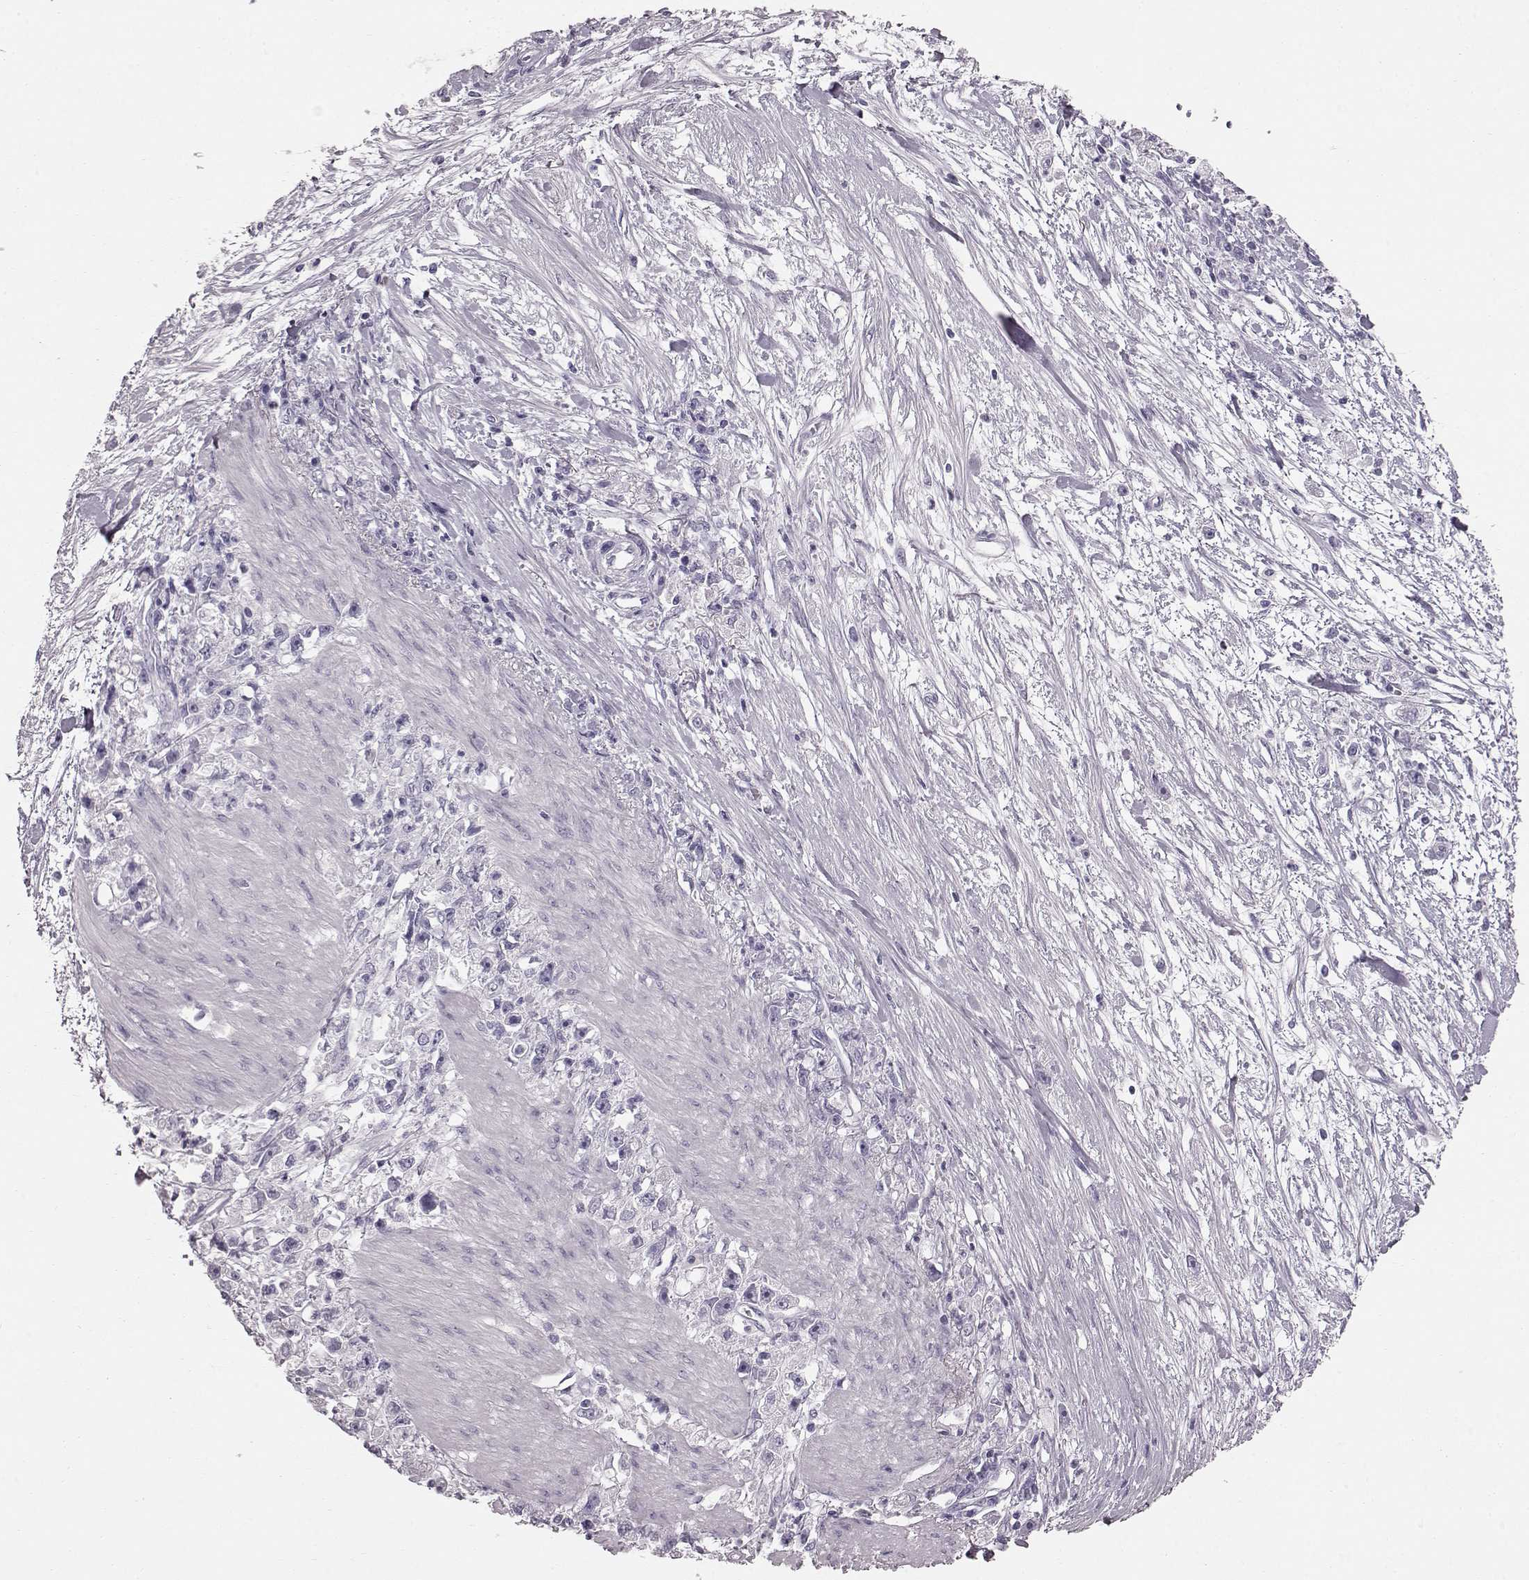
{"staining": {"intensity": "negative", "quantity": "none", "location": "none"}, "tissue": "stomach cancer", "cell_type": "Tumor cells", "image_type": "cancer", "snomed": [{"axis": "morphology", "description": "Adenocarcinoma, NOS"}, {"axis": "topography", "description": "Stomach"}], "caption": "High magnification brightfield microscopy of adenocarcinoma (stomach) stained with DAB (3,3'-diaminobenzidine) (brown) and counterstained with hematoxylin (blue): tumor cells show no significant staining.", "gene": "TCHHL1", "patient": {"sex": "female", "age": 59}}